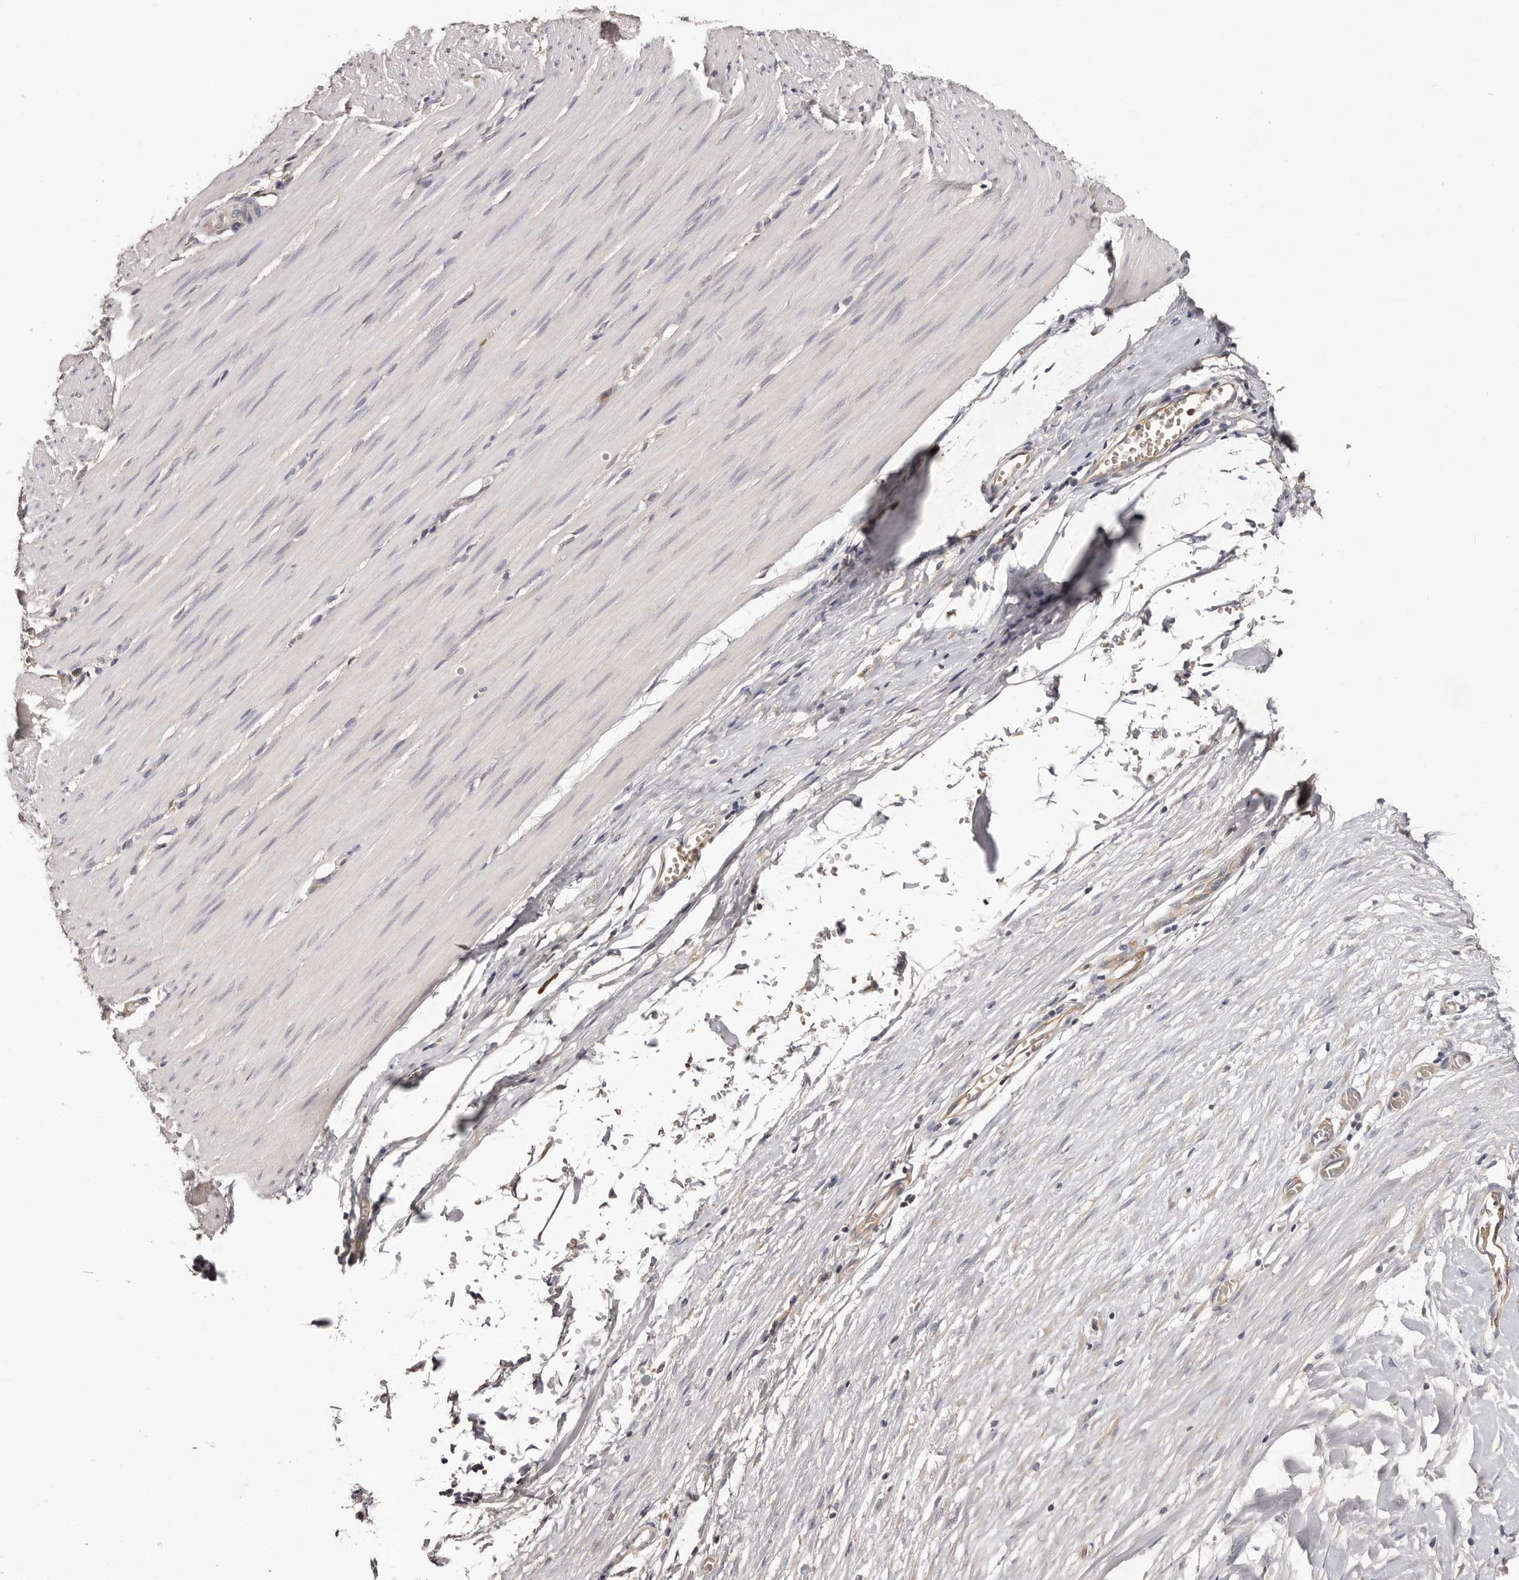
{"staining": {"intensity": "negative", "quantity": "none", "location": "none"}, "tissue": "smooth muscle", "cell_type": "Smooth muscle cells", "image_type": "normal", "snomed": [{"axis": "morphology", "description": "Normal tissue, NOS"}, {"axis": "morphology", "description": "Adenocarcinoma, NOS"}, {"axis": "topography", "description": "Colon"}, {"axis": "topography", "description": "Peripheral nerve tissue"}], "caption": "Photomicrograph shows no significant protein expression in smooth muscle cells of benign smooth muscle.", "gene": "LTV1", "patient": {"sex": "male", "age": 14}}